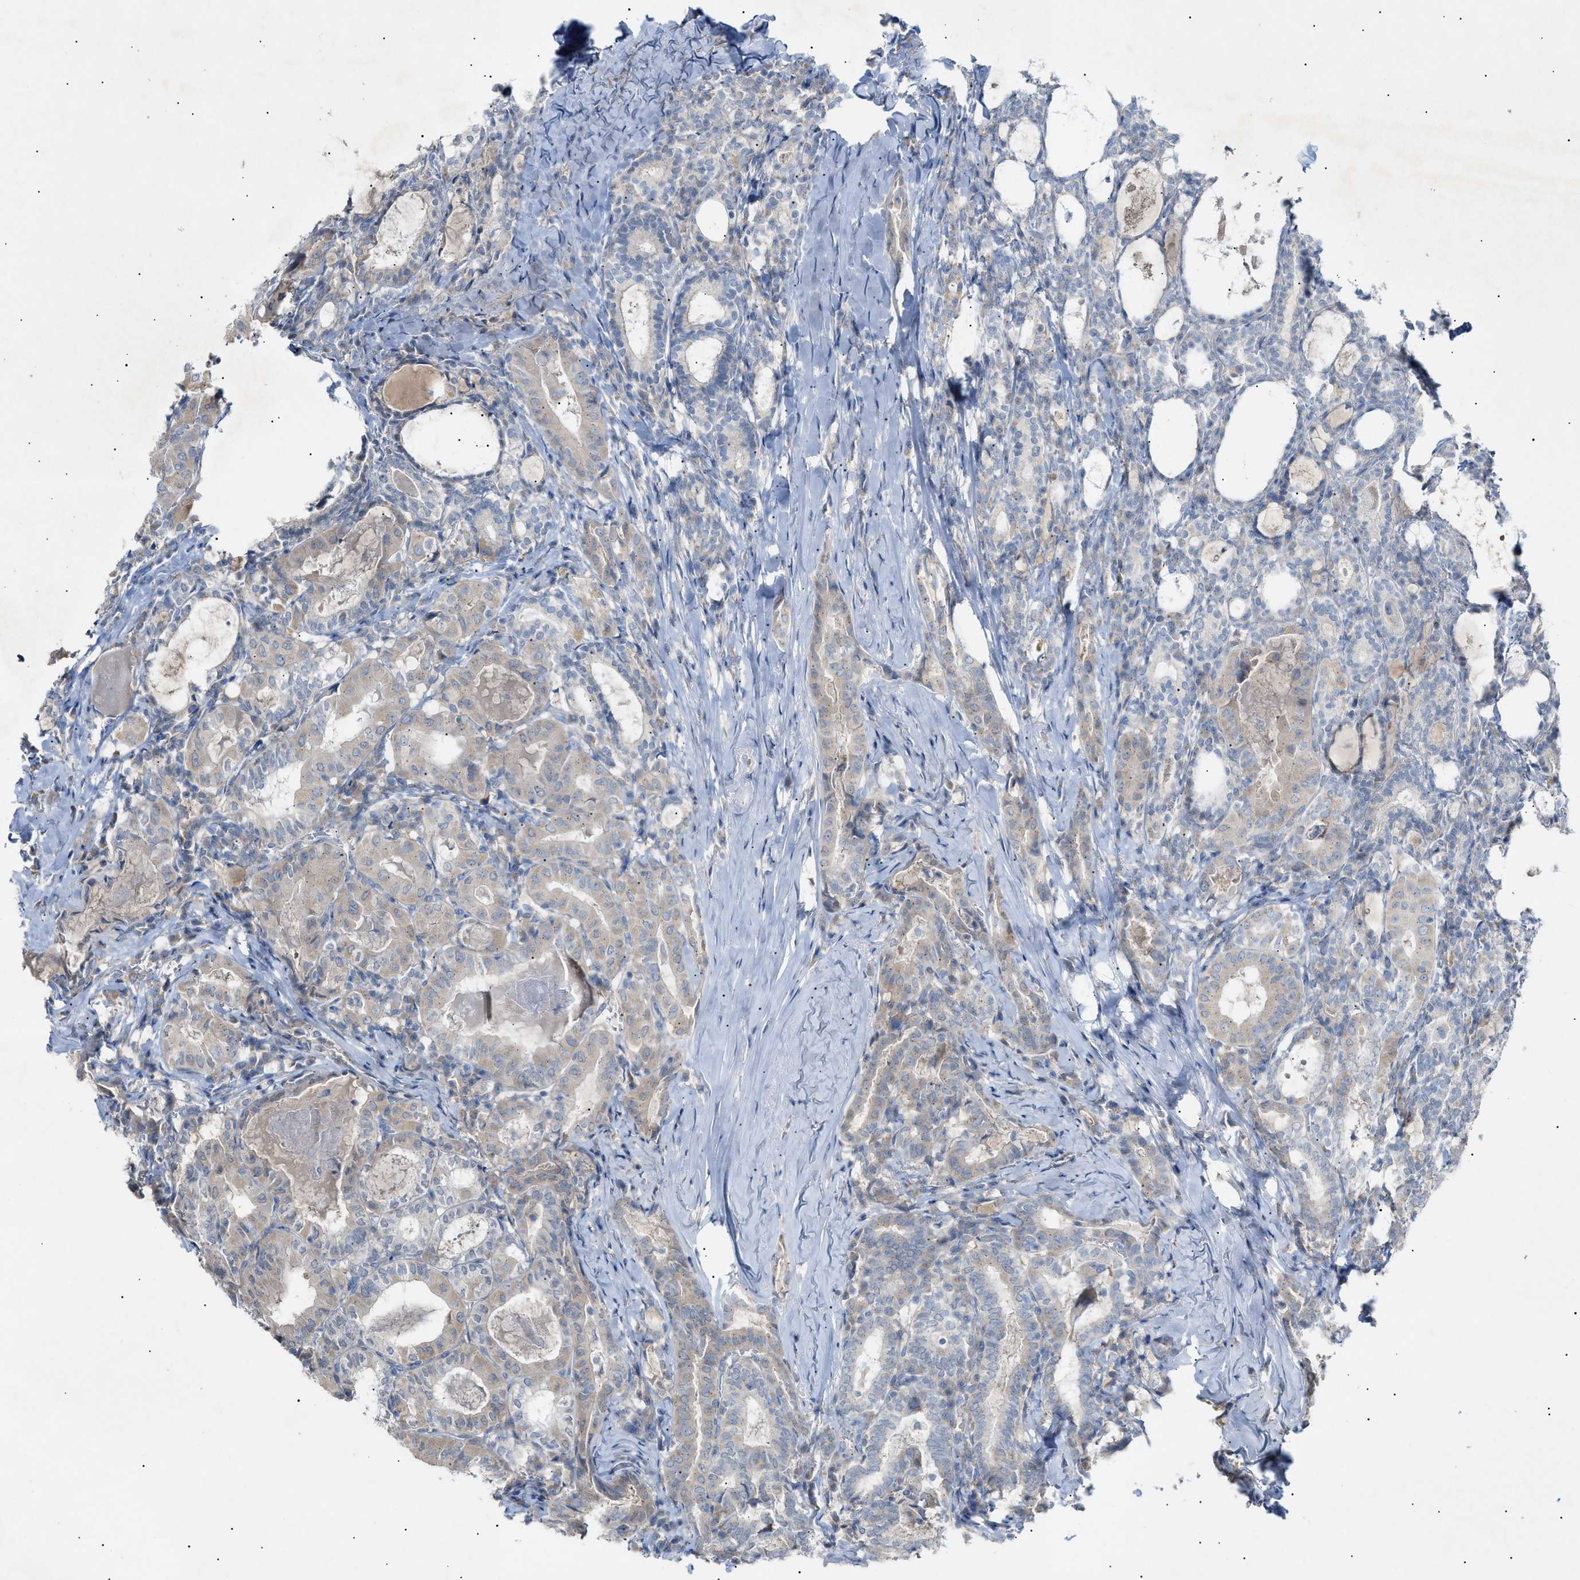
{"staining": {"intensity": "weak", "quantity": "25%-75%", "location": "cytoplasmic/membranous"}, "tissue": "thyroid cancer", "cell_type": "Tumor cells", "image_type": "cancer", "snomed": [{"axis": "morphology", "description": "Papillary adenocarcinoma, NOS"}, {"axis": "topography", "description": "Thyroid gland"}], "caption": "This micrograph displays papillary adenocarcinoma (thyroid) stained with immunohistochemistry to label a protein in brown. The cytoplasmic/membranous of tumor cells show weak positivity for the protein. Nuclei are counter-stained blue.", "gene": "SLC25A31", "patient": {"sex": "female", "age": 42}}